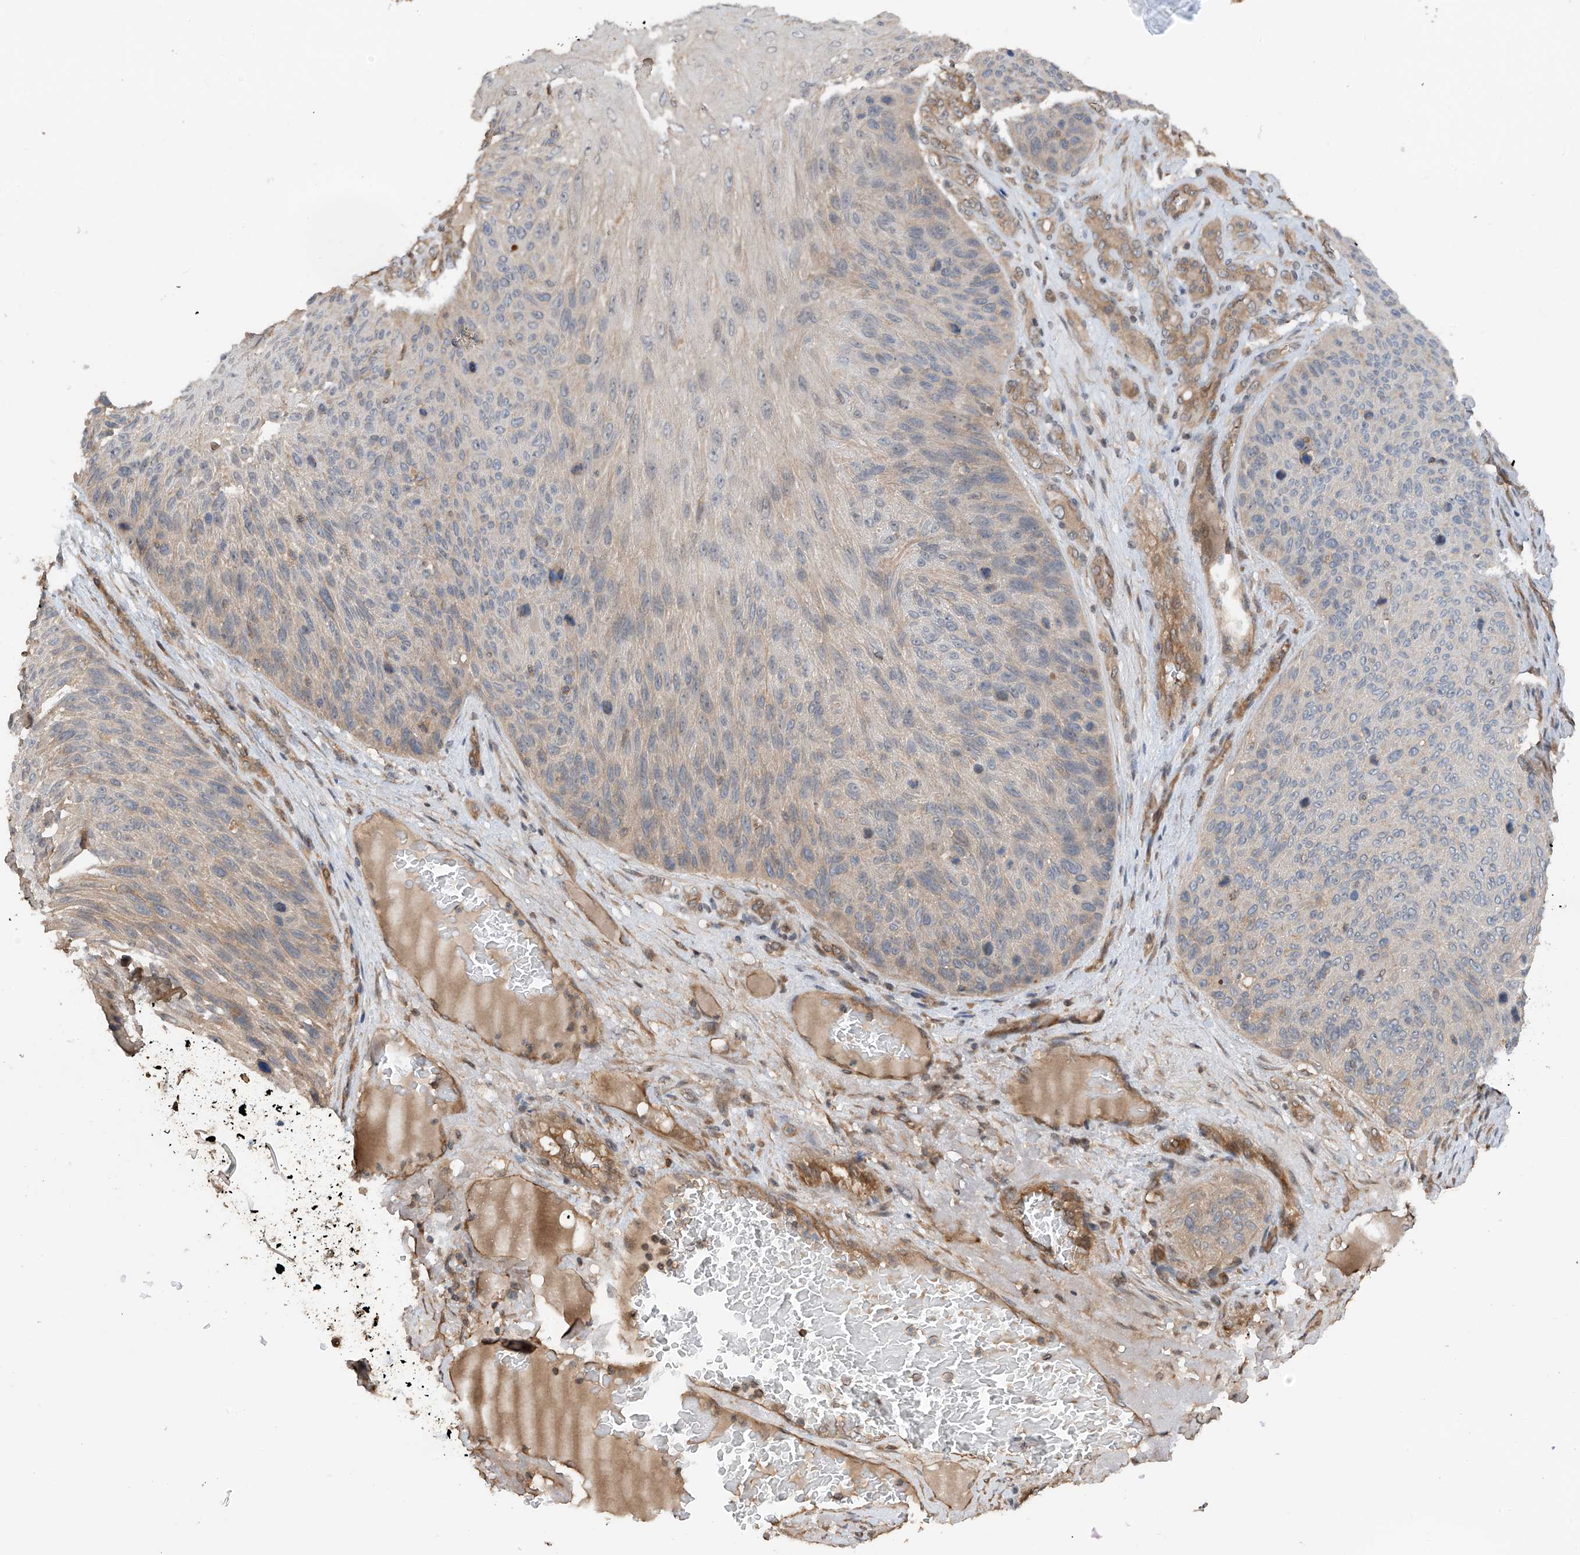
{"staining": {"intensity": "weak", "quantity": "<25%", "location": "cytoplasmic/membranous"}, "tissue": "skin cancer", "cell_type": "Tumor cells", "image_type": "cancer", "snomed": [{"axis": "morphology", "description": "Squamous cell carcinoma, NOS"}, {"axis": "topography", "description": "Skin"}], "caption": "This is a histopathology image of IHC staining of skin squamous cell carcinoma, which shows no positivity in tumor cells.", "gene": "RPAIN", "patient": {"sex": "female", "age": 88}}